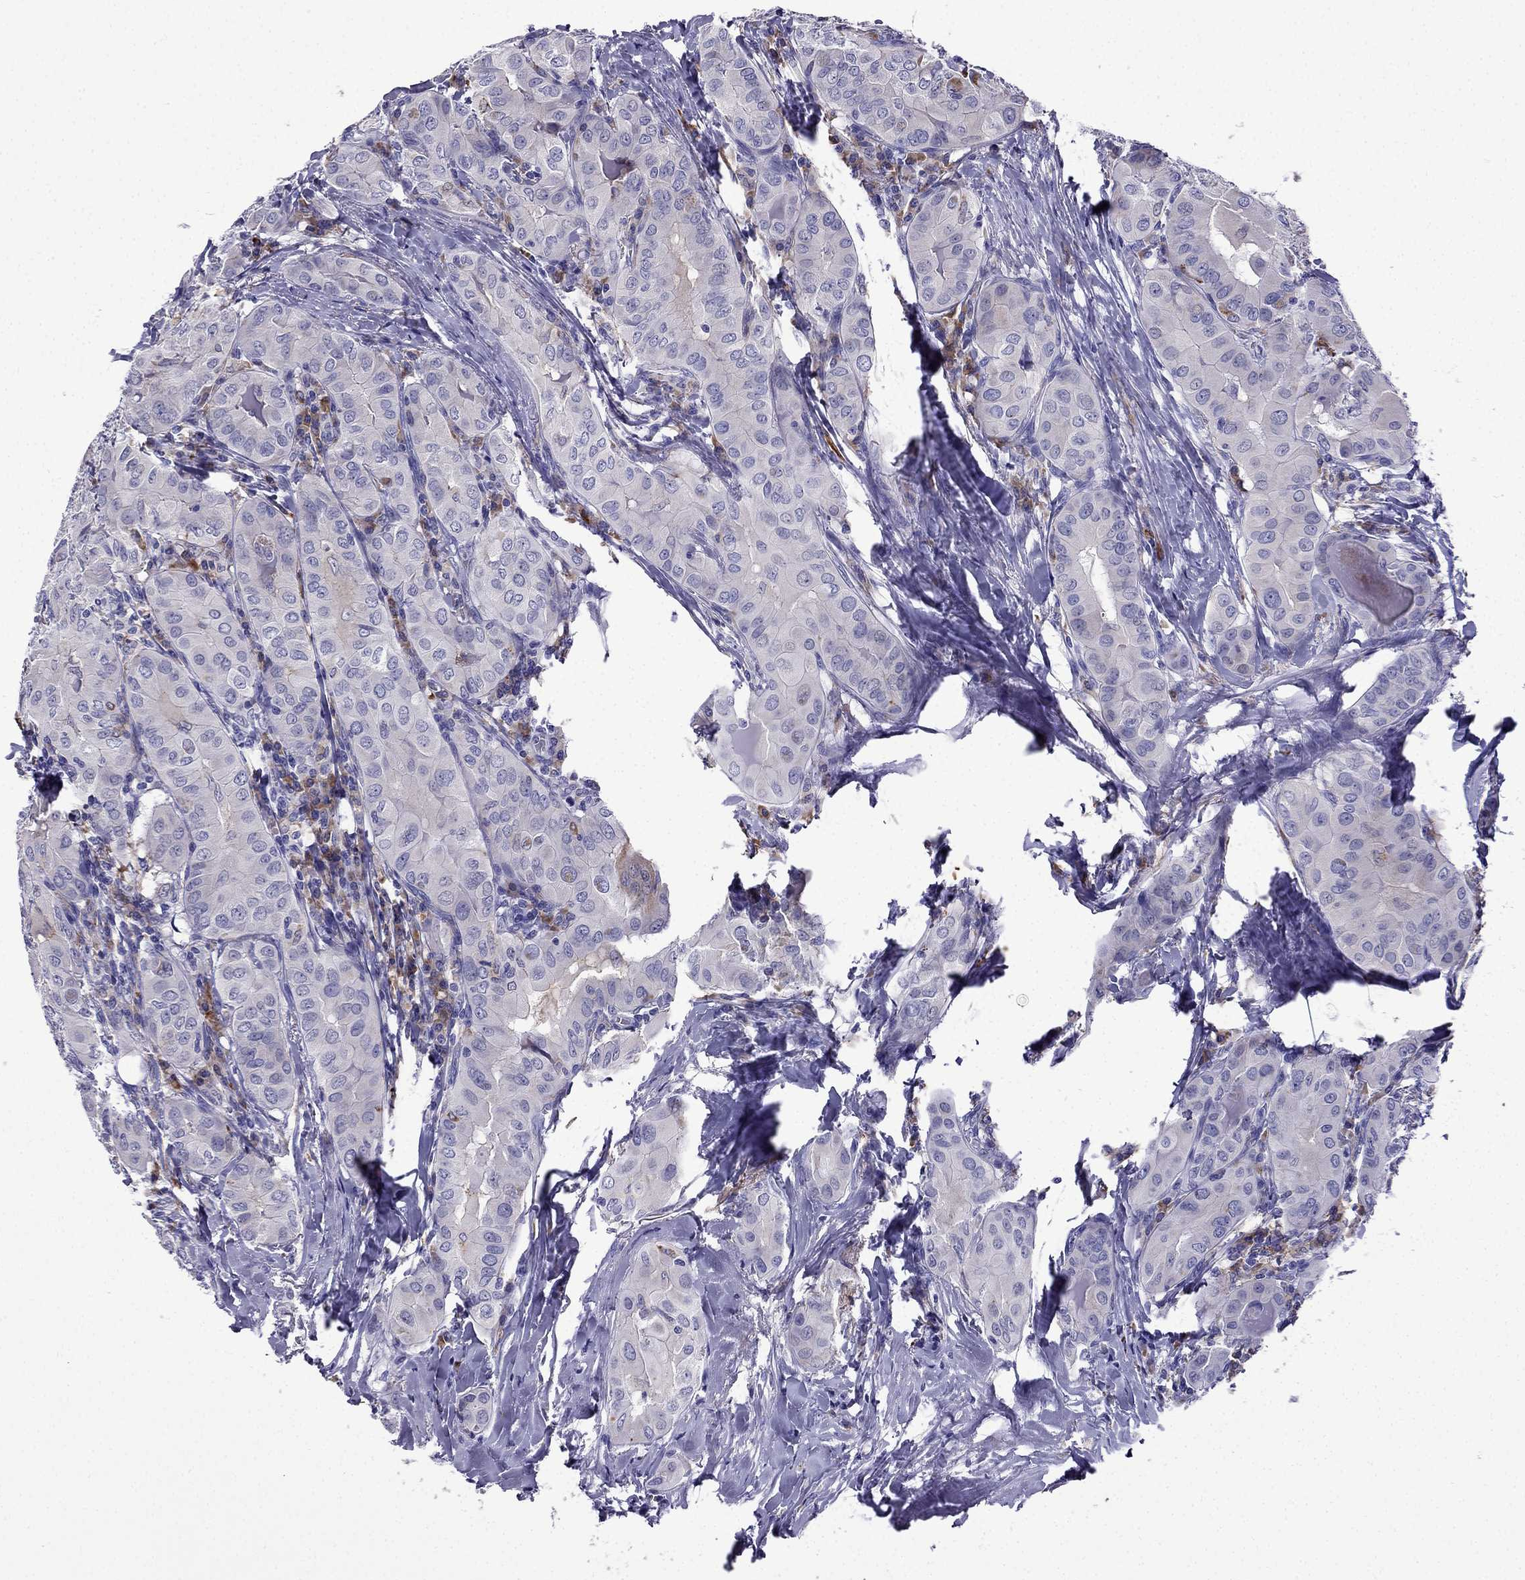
{"staining": {"intensity": "negative", "quantity": "none", "location": "none"}, "tissue": "thyroid cancer", "cell_type": "Tumor cells", "image_type": "cancer", "snomed": [{"axis": "morphology", "description": "Papillary adenocarcinoma, NOS"}, {"axis": "topography", "description": "Thyroid gland"}], "caption": "IHC image of thyroid cancer stained for a protein (brown), which demonstrates no positivity in tumor cells. (DAB immunohistochemistry (IHC) visualized using brightfield microscopy, high magnification).", "gene": "TSSK4", "patient": {"sex": "female", "age": 37}}